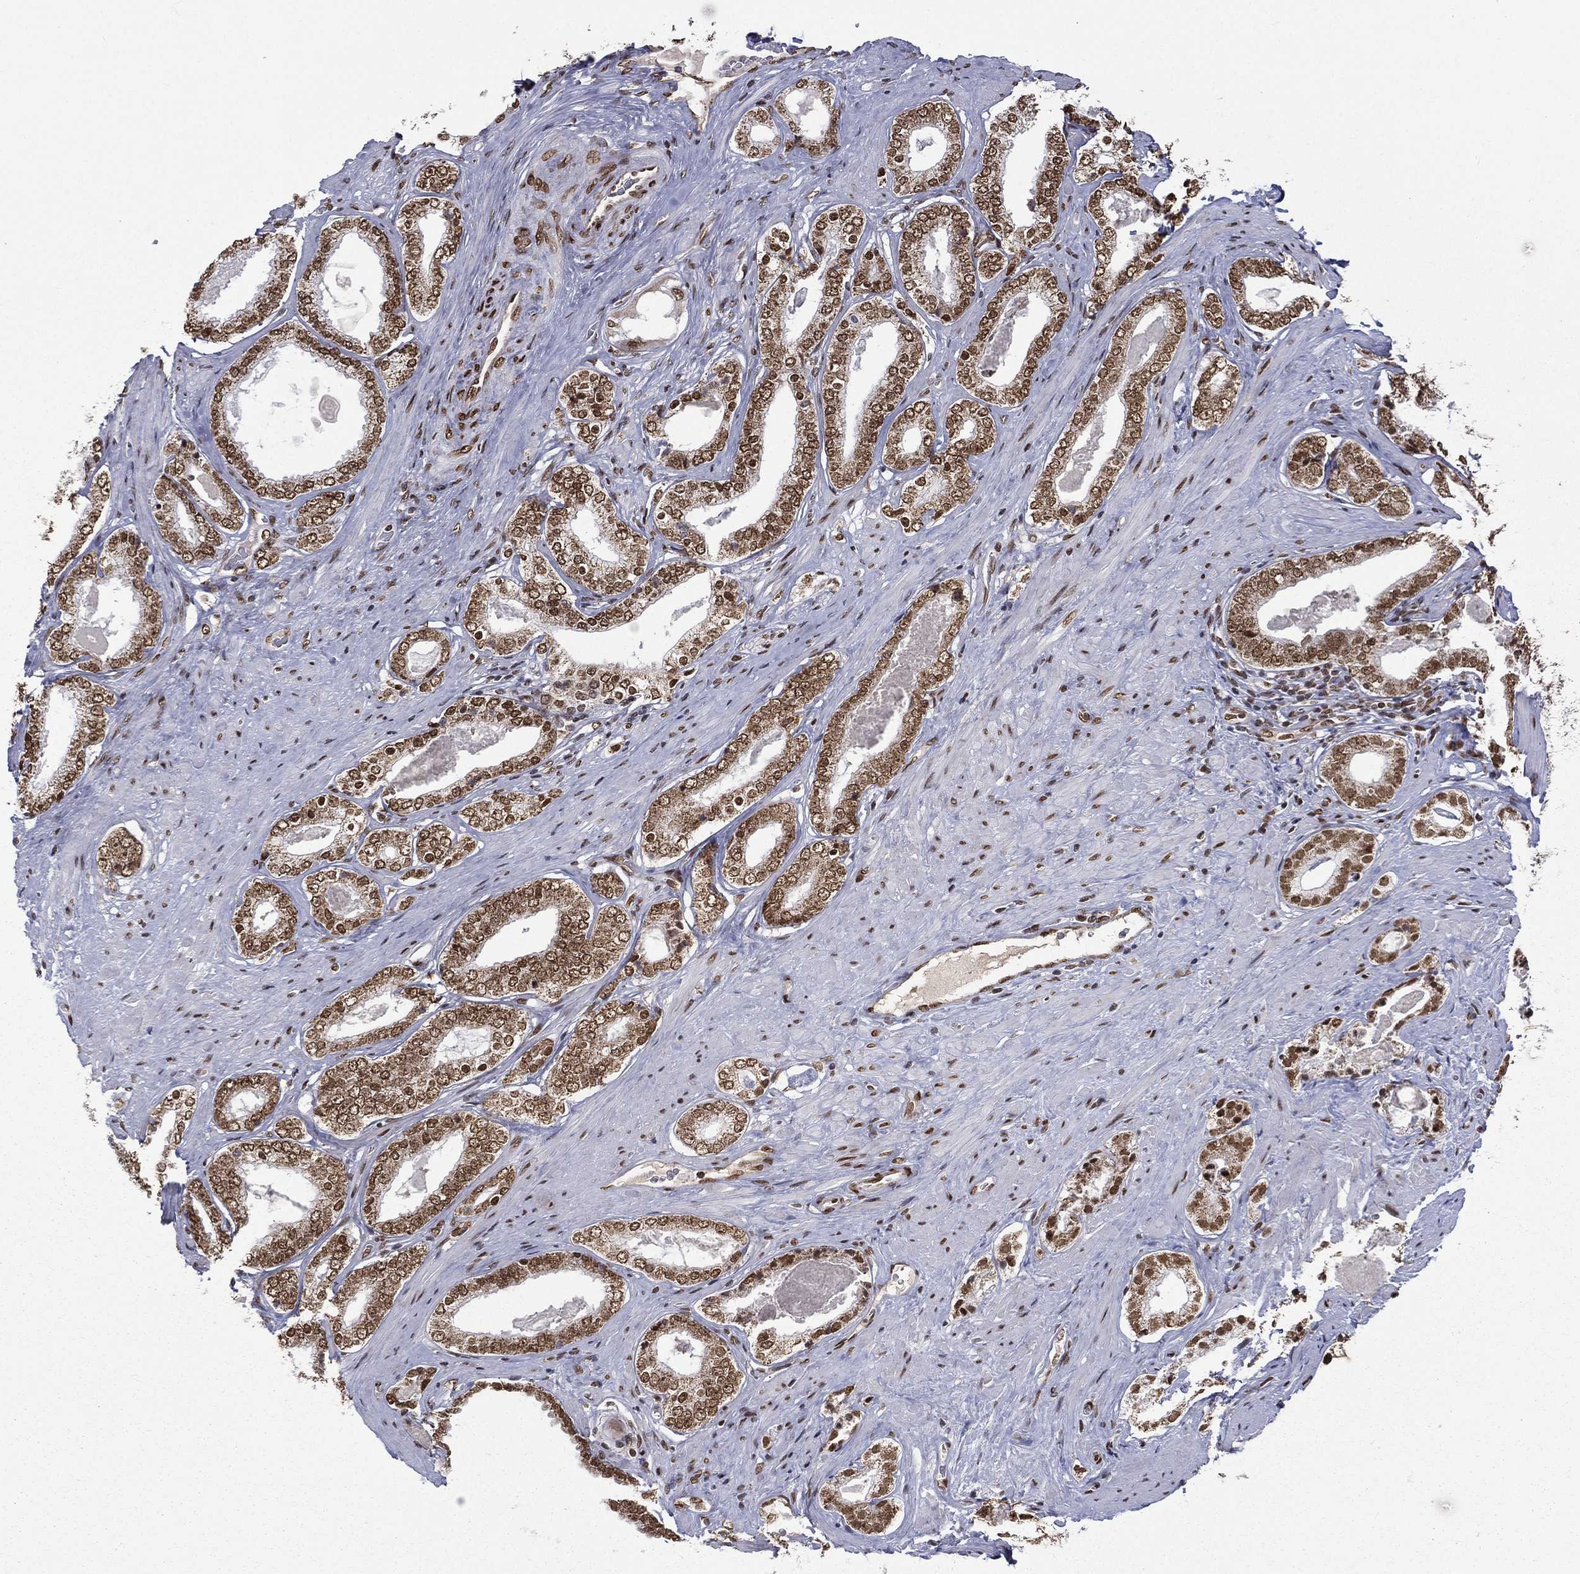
{"staining": {"intensity": "strong", "quantity": ">75%", "location": "cytoplasmic/membranous,nuclear"}, "tissue": "prostate cancer", "cell_type": "Tumor cells", "image_type": "cancer", "snomed": [{"axis": "morphology", "description": "Adenocarcinoma, Low grade"}, {"axis": "topography", "description": "Prostate and seminal vesicle, NOS"}], "caption": "Prostate cancer stained with DAB (3,3'-diaminobenzidine) IHC exhibits high levels of strong cytoplasmic/membranous and nuclear expression in about >75% of tumor cells. The protein of interest is shown in brown color, while the nuclei are stained blue.", "gene": "C5orf24", "patient": {"sex": "male", "age": 61}}